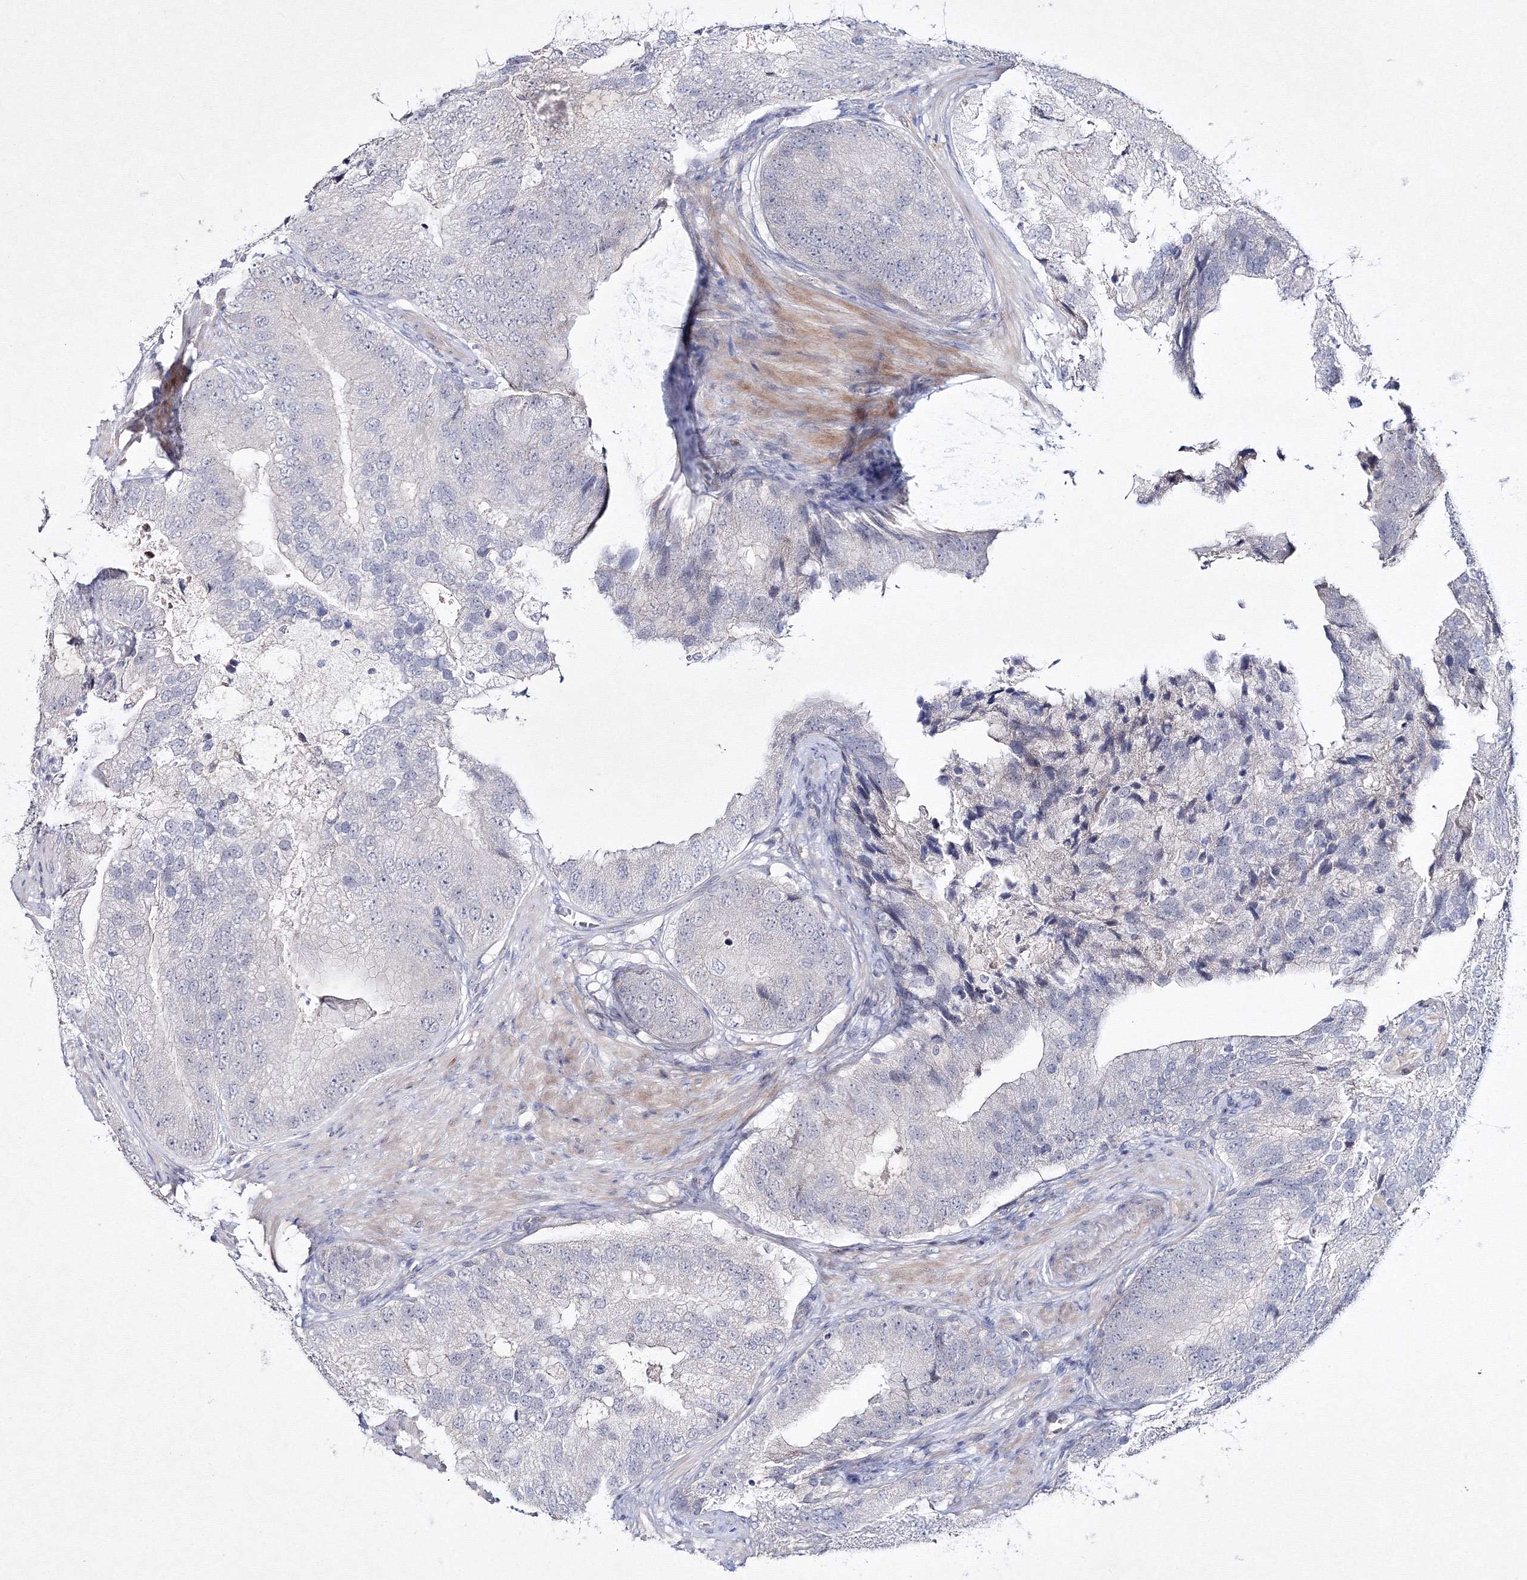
{"staining": {"intensity": "negative", "quantity": "none", "location": "none"}, "tissue": "prostate cancer", "cell_type": "Tumor cells", "image_type": "cancer", "snomed": [{"axis": "morphology", "description": "Adenocarcinoma, High grade"}, {"axis": "topography", "description": "Prostate"}], "caption": "Immunohistochemical staining of human prostate adenocarcinoma (high-grade) displays no significant staining in tumor cells.", "gene": "NEU4", "patient": {"sex": "male", "age": 70}}